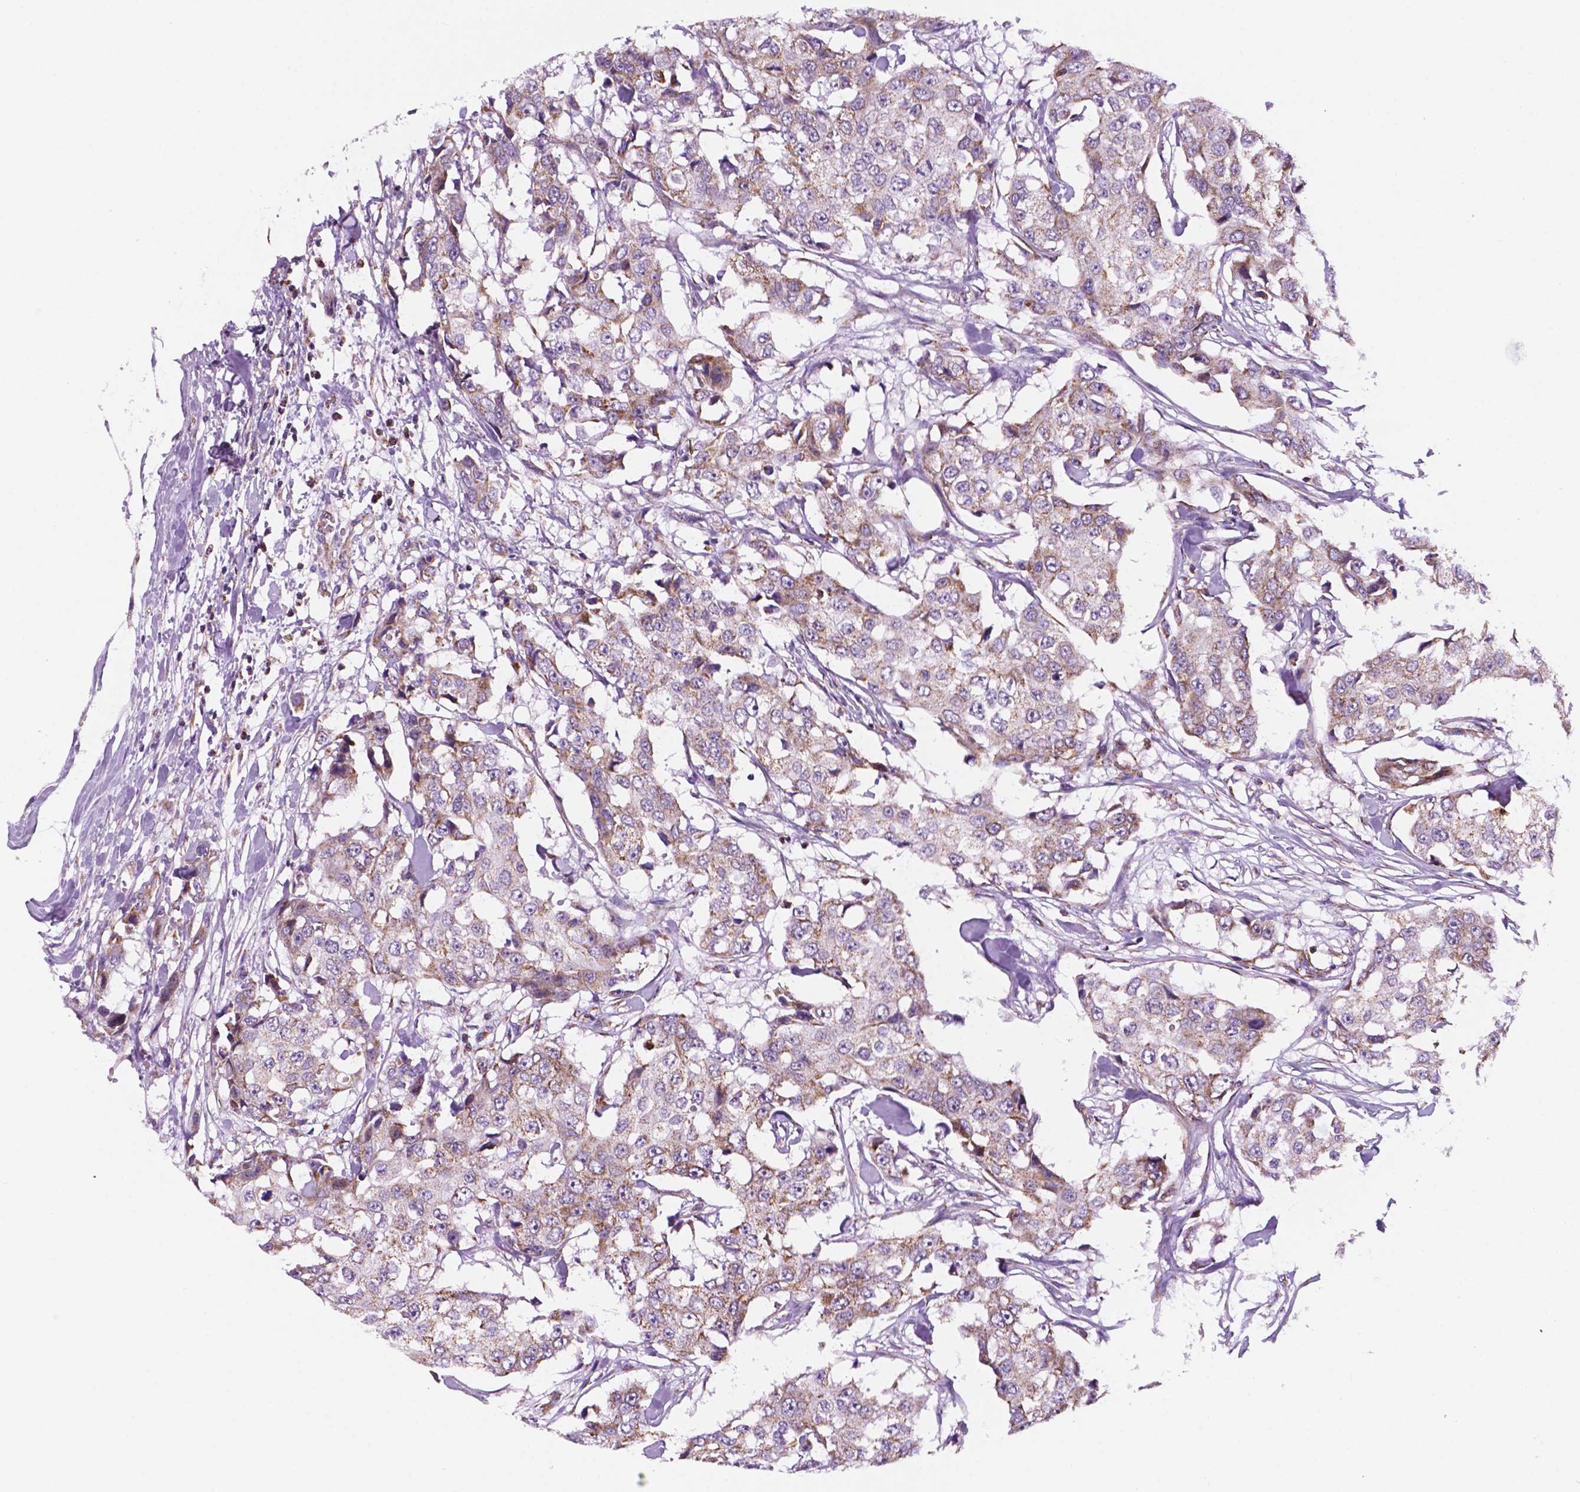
{"staining": {"intensity": "moderate", "quantity": "25%-75%", "location": "cytoplasmic/membranous"}, "tissue": "breast cancer", "cell_type": "Tumor cells", "image_type": "cancer", "snomed": [{"axis": "morphology", "description": "Duct carcinoma"}, {"axis": "topography", "description": "Breast"}], "caption": "IHC histopathology image of neoplastic tissue: breast infiltrating ductal carcinoma stained using immunohistochemistry (IHC) shows medium levels of moderate protein expression localized specifically in the cytoplasmic/membranous of tumor cells, appearing as a cytoplasmic/membranous brown color.", "gene": "GEMIN4", "patient": {"sex": "female", "age": 27}}